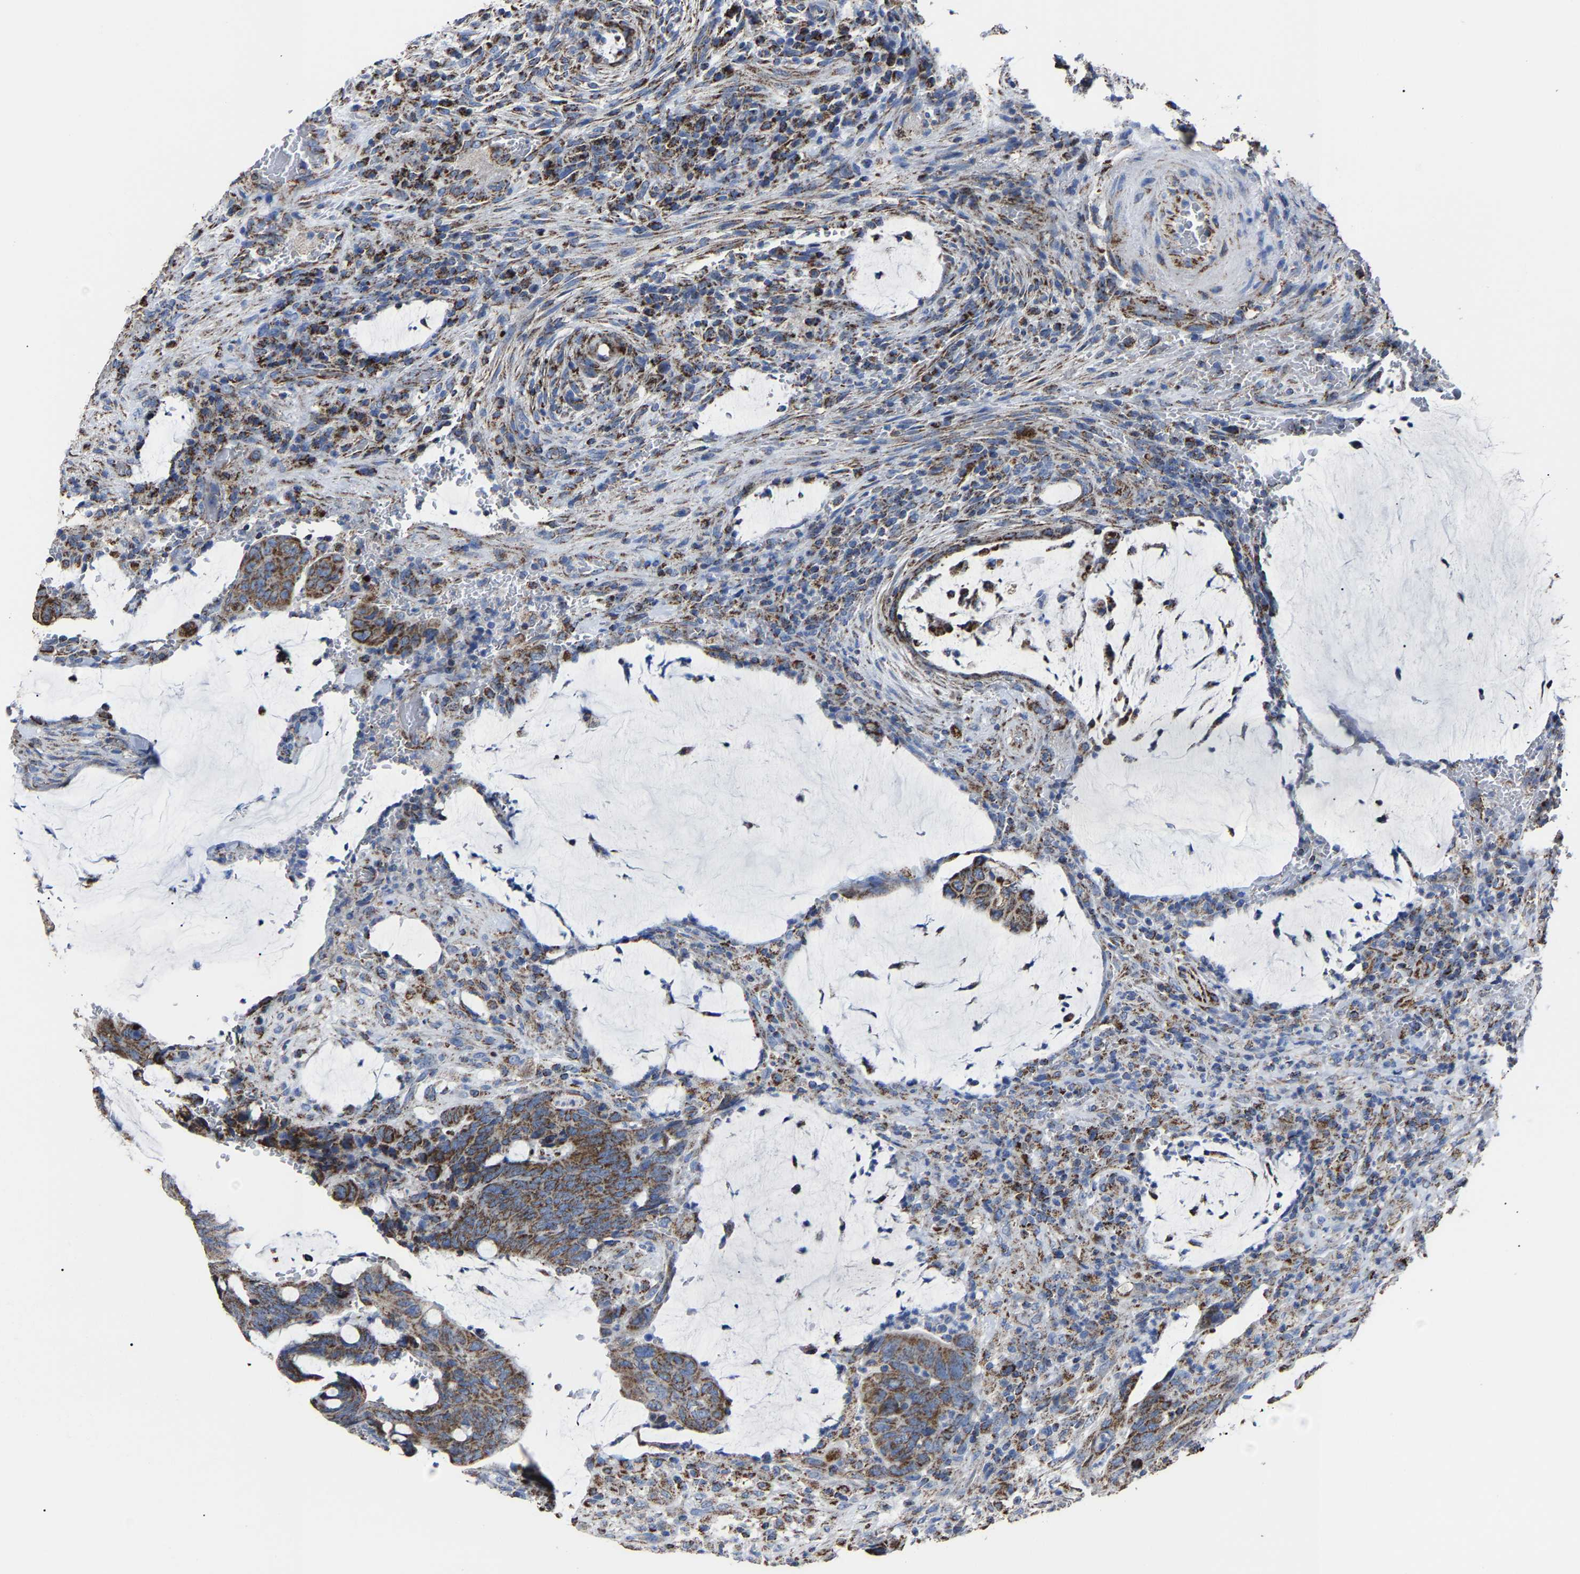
{"staining": {"intensity": "strong", "quantity": ">75%", "location": "cytoplasmic/membranous"}, "tissue": "colorectal cancer", "cell_type": "Tumor cells", "image_type": "cancer", "snomed": [{"axis": "morphology", "description": "Normal tissue, NOS"}, {"axis": "morphology", "description": "Adenocarcinoma, NOS"}, {"axis": "topography", "description": "Rectum"}, {"axis": "topography", "description": "Peripheral nerve tissue"}], "caption": "Immunohistochemical staining of colorectal cancer (adenocarcinoma) exhibits high levels of strong cytoplasmic/membranous protein expression in about >75% of tumor cells. The protein of interest is shown in brown color, while the nuclei are stained blue.", "gene": "NDUFV3", "patient": {"sex": "male", "age": 92}}